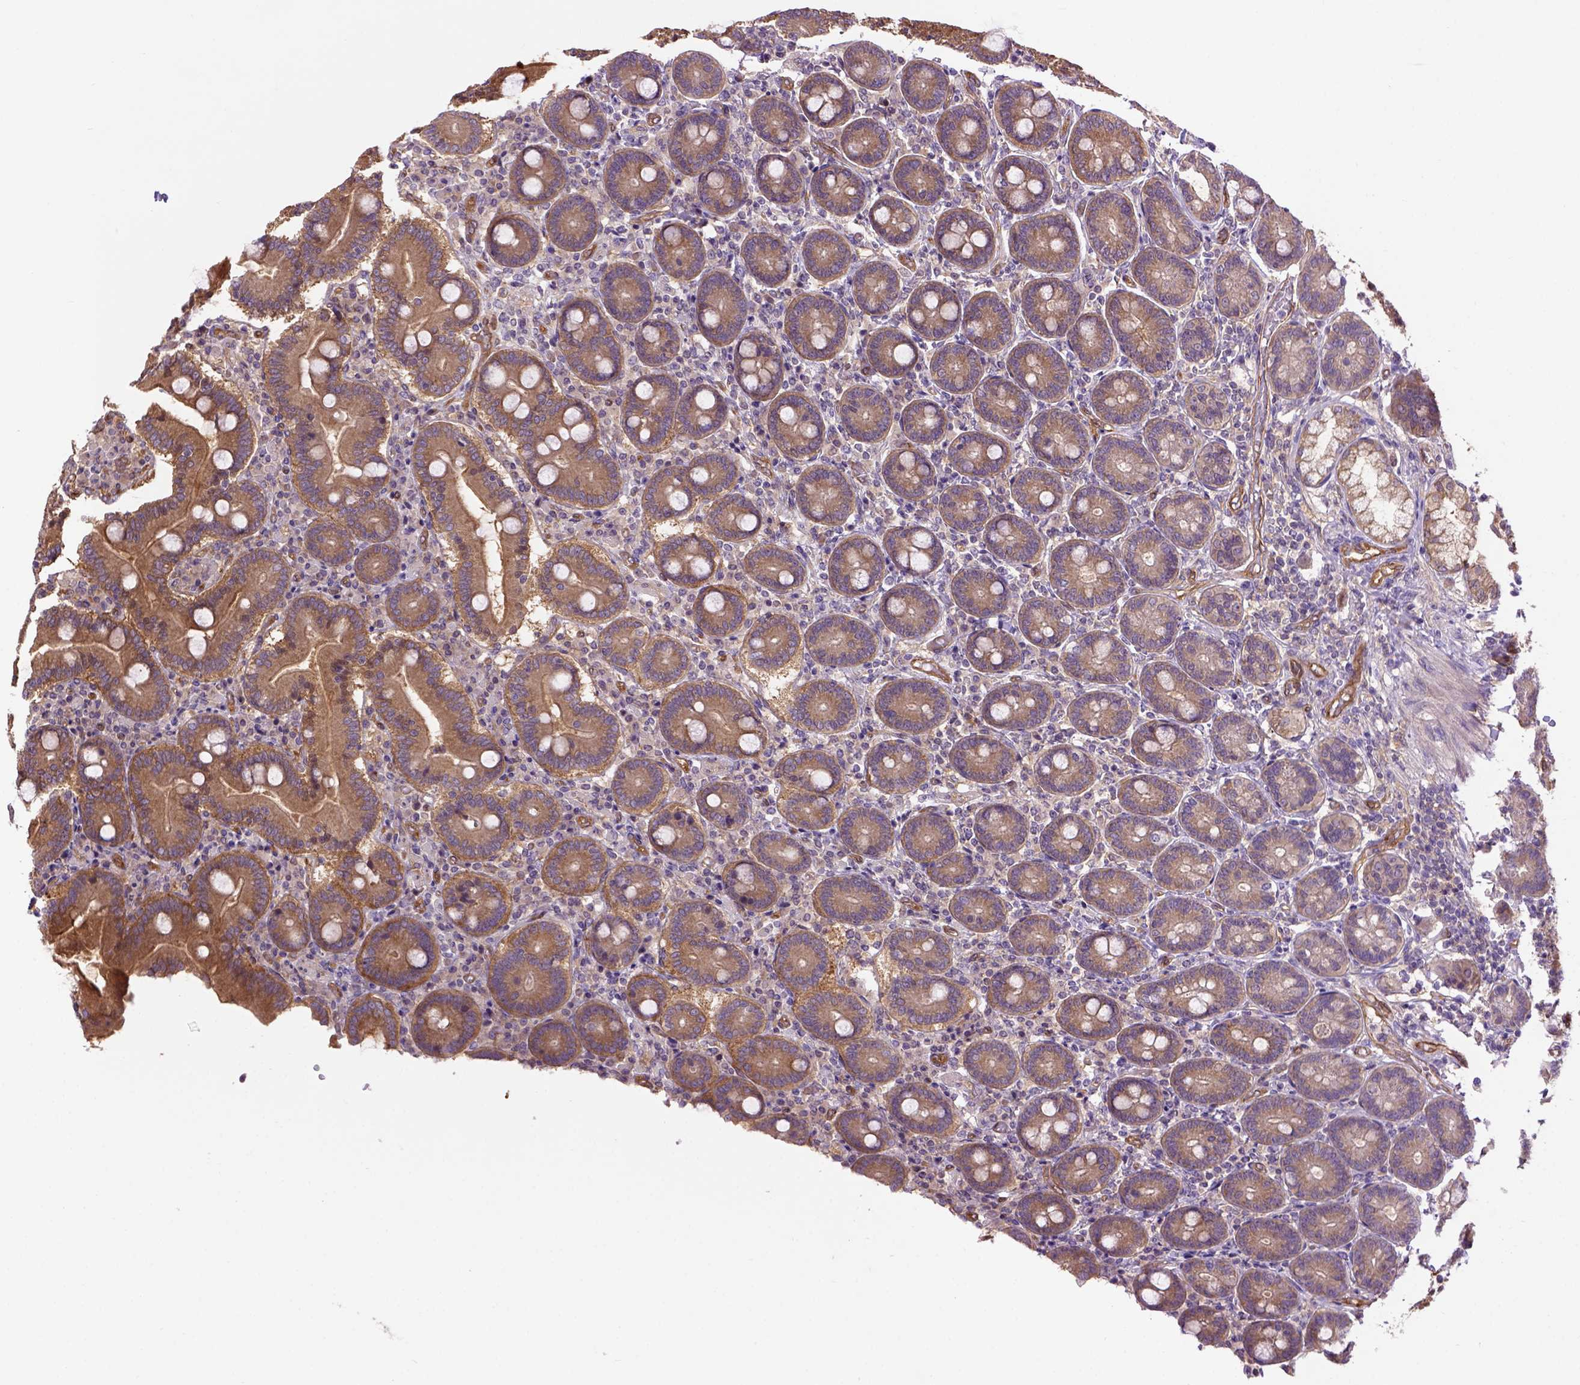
{"staining": {"intensity": "moderate", "quantity": ">75%", "location": "cytoplasmic/membranous"}, "tissue": "duodenum", "cell_type": "Glandular cells", "image_type": "normal", "snomed": [{"axis": "morphology", "description": "Normal tissue, NOS"}, {"axis": "topography", "description": "Duodenum"}], "caption": "A brown stain highlights moderate cytoplasmic/membranous staining of a protein in glandular cells of unremarkable human duodenum.", "gene": "CASKIN2", "patient": {"sex": "female", "age": 62}}